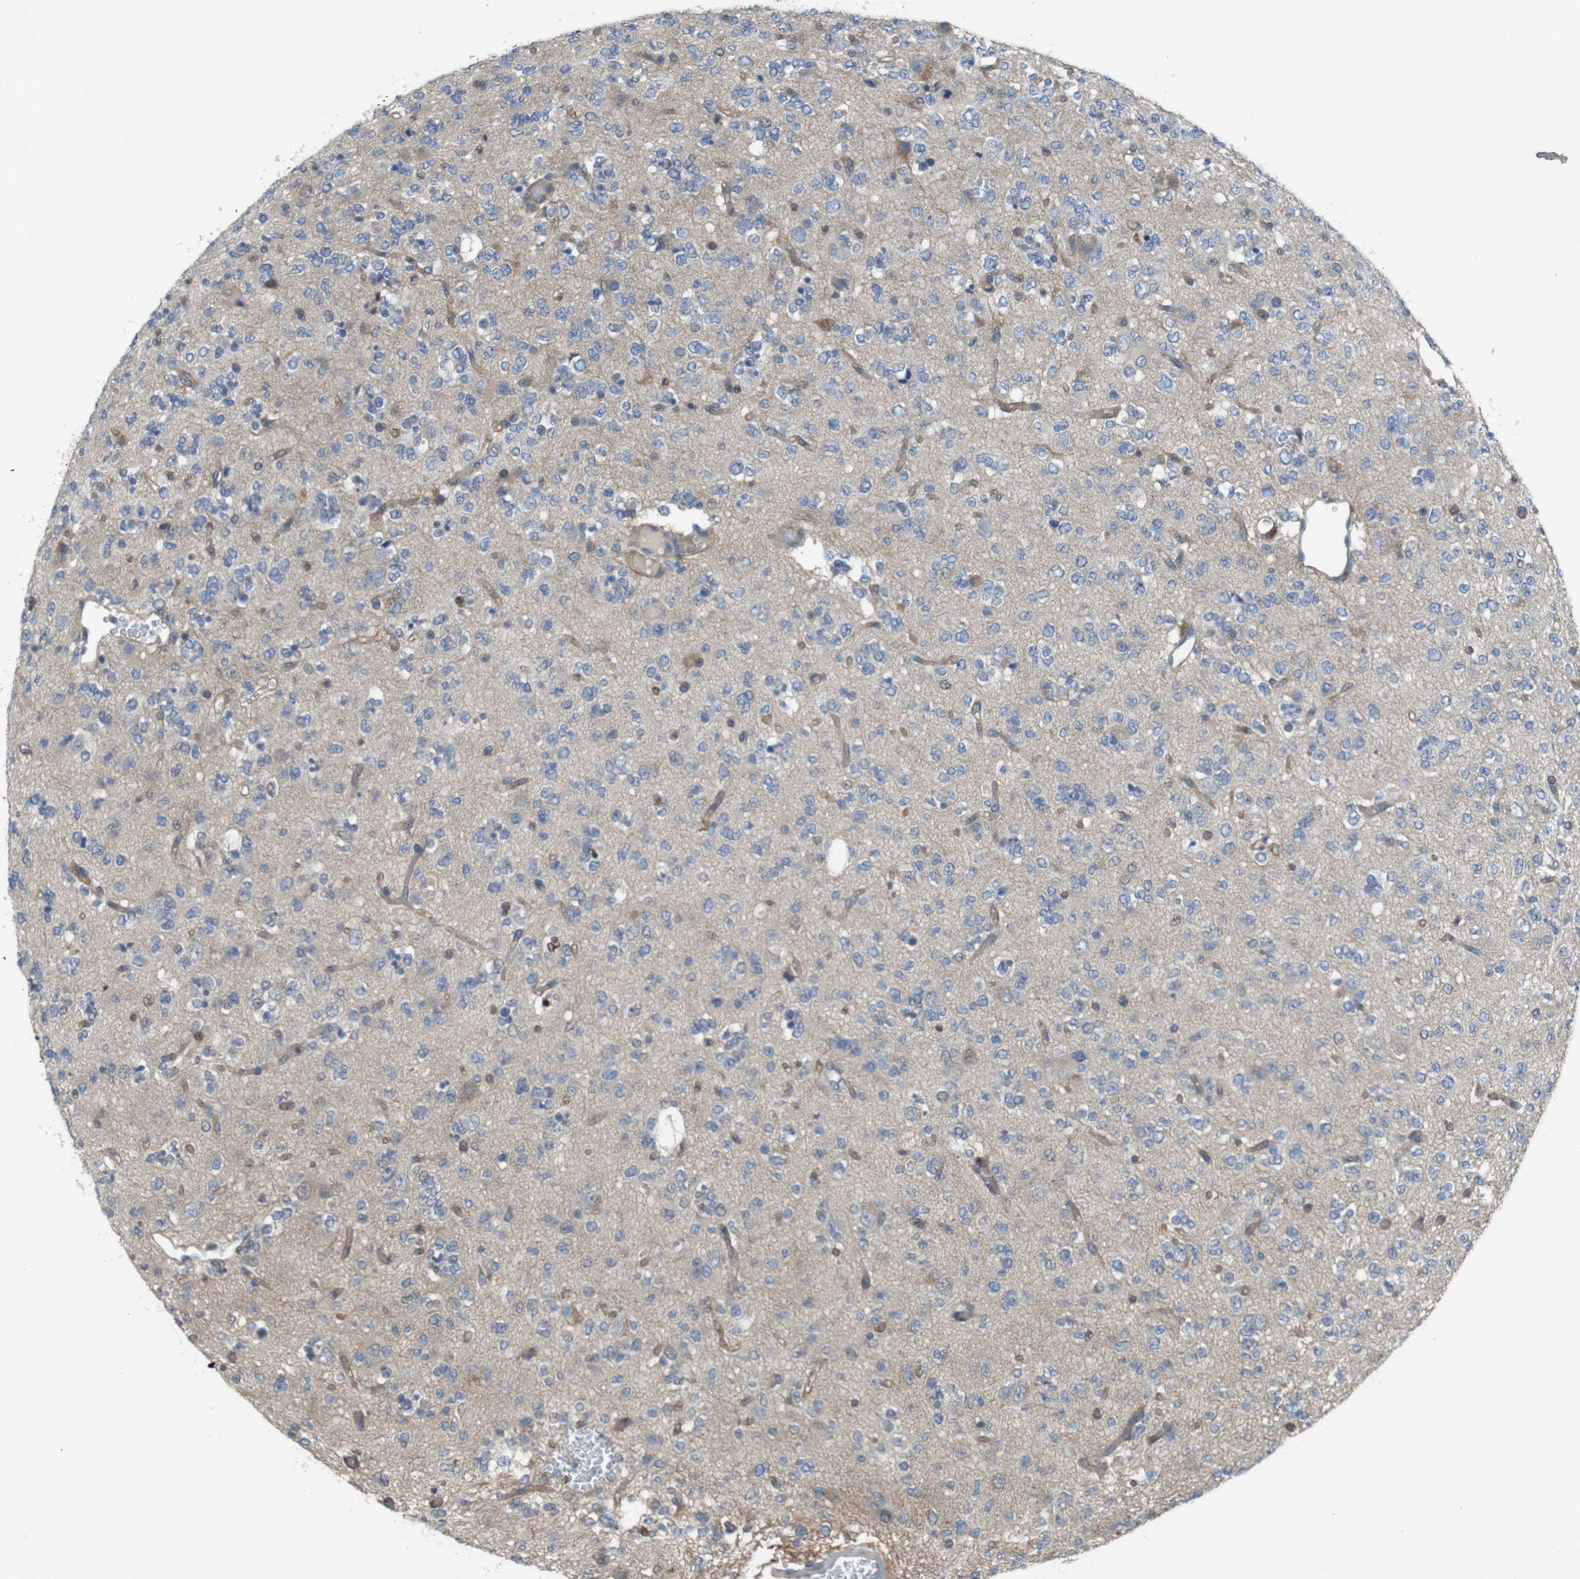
{"staining": {"intensity": "negative", "quantity": "none", "location": "none"}, "tissue": "glioma", "cell_type": "Tumor cells", "image_type": "cancer", "snomed": [{"axis": "morphology", "description": "Glioma, malignant, Low grade"}, {"axis": "topography", "description": "Brain"}], "caption": "High power microscopy image of an IHC micrograph of glioma, revealing no significant positivity in tumor cells.", "gene": "ABHD15", "patient": {"sex": "male", "age": 38}}